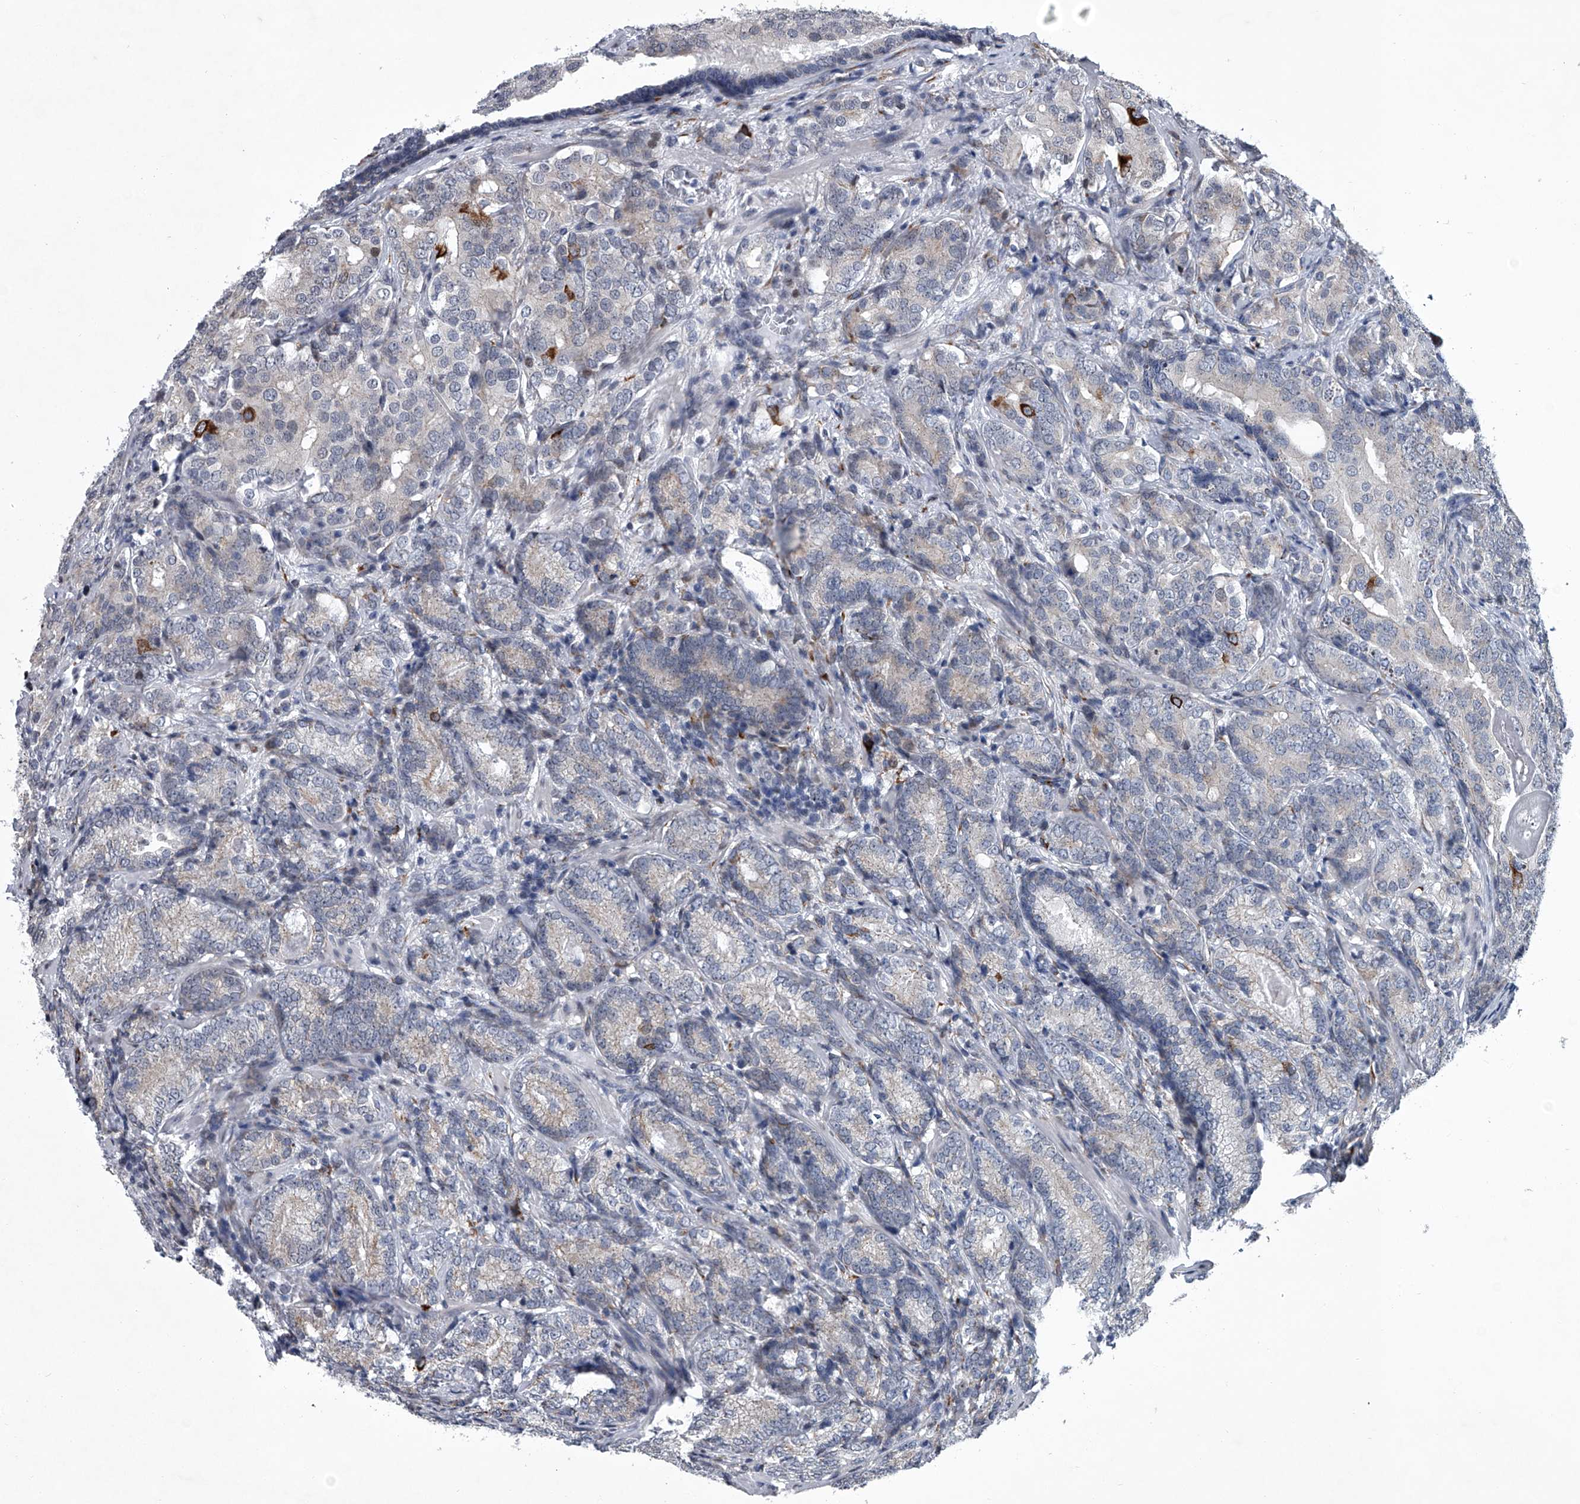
{"staining": {"intensity": "strong", "quantity": "<25%", "location": "cytoplasmic/membranous"}, "tissue": "prostate cancer", "cell_type": "Tumor cells", "image_type": "cancer", "snomed": [{"axis": "morphology", "description": "Adenocarcinoma, High grade"}, {"axis": "topography", "description": "Prostate"}], "caption": "Immunohistochemistry (IHC) staining of prostate cancer (high-grade adenocarcinoma), which exhibits medium levels of strong cytoplasmic/membranous positivity in approximately <25% of tumor cells indicating strong cytoplasmic/membranous protein staining. The staining was performed using DAB (3,3'-diaminobenzidine) (brown) for protein detection and nuclei were counterstained in hematoxylin (blue).", "gene": "PPP2R5D", "patient": {"sex": "male", "age": 66}}